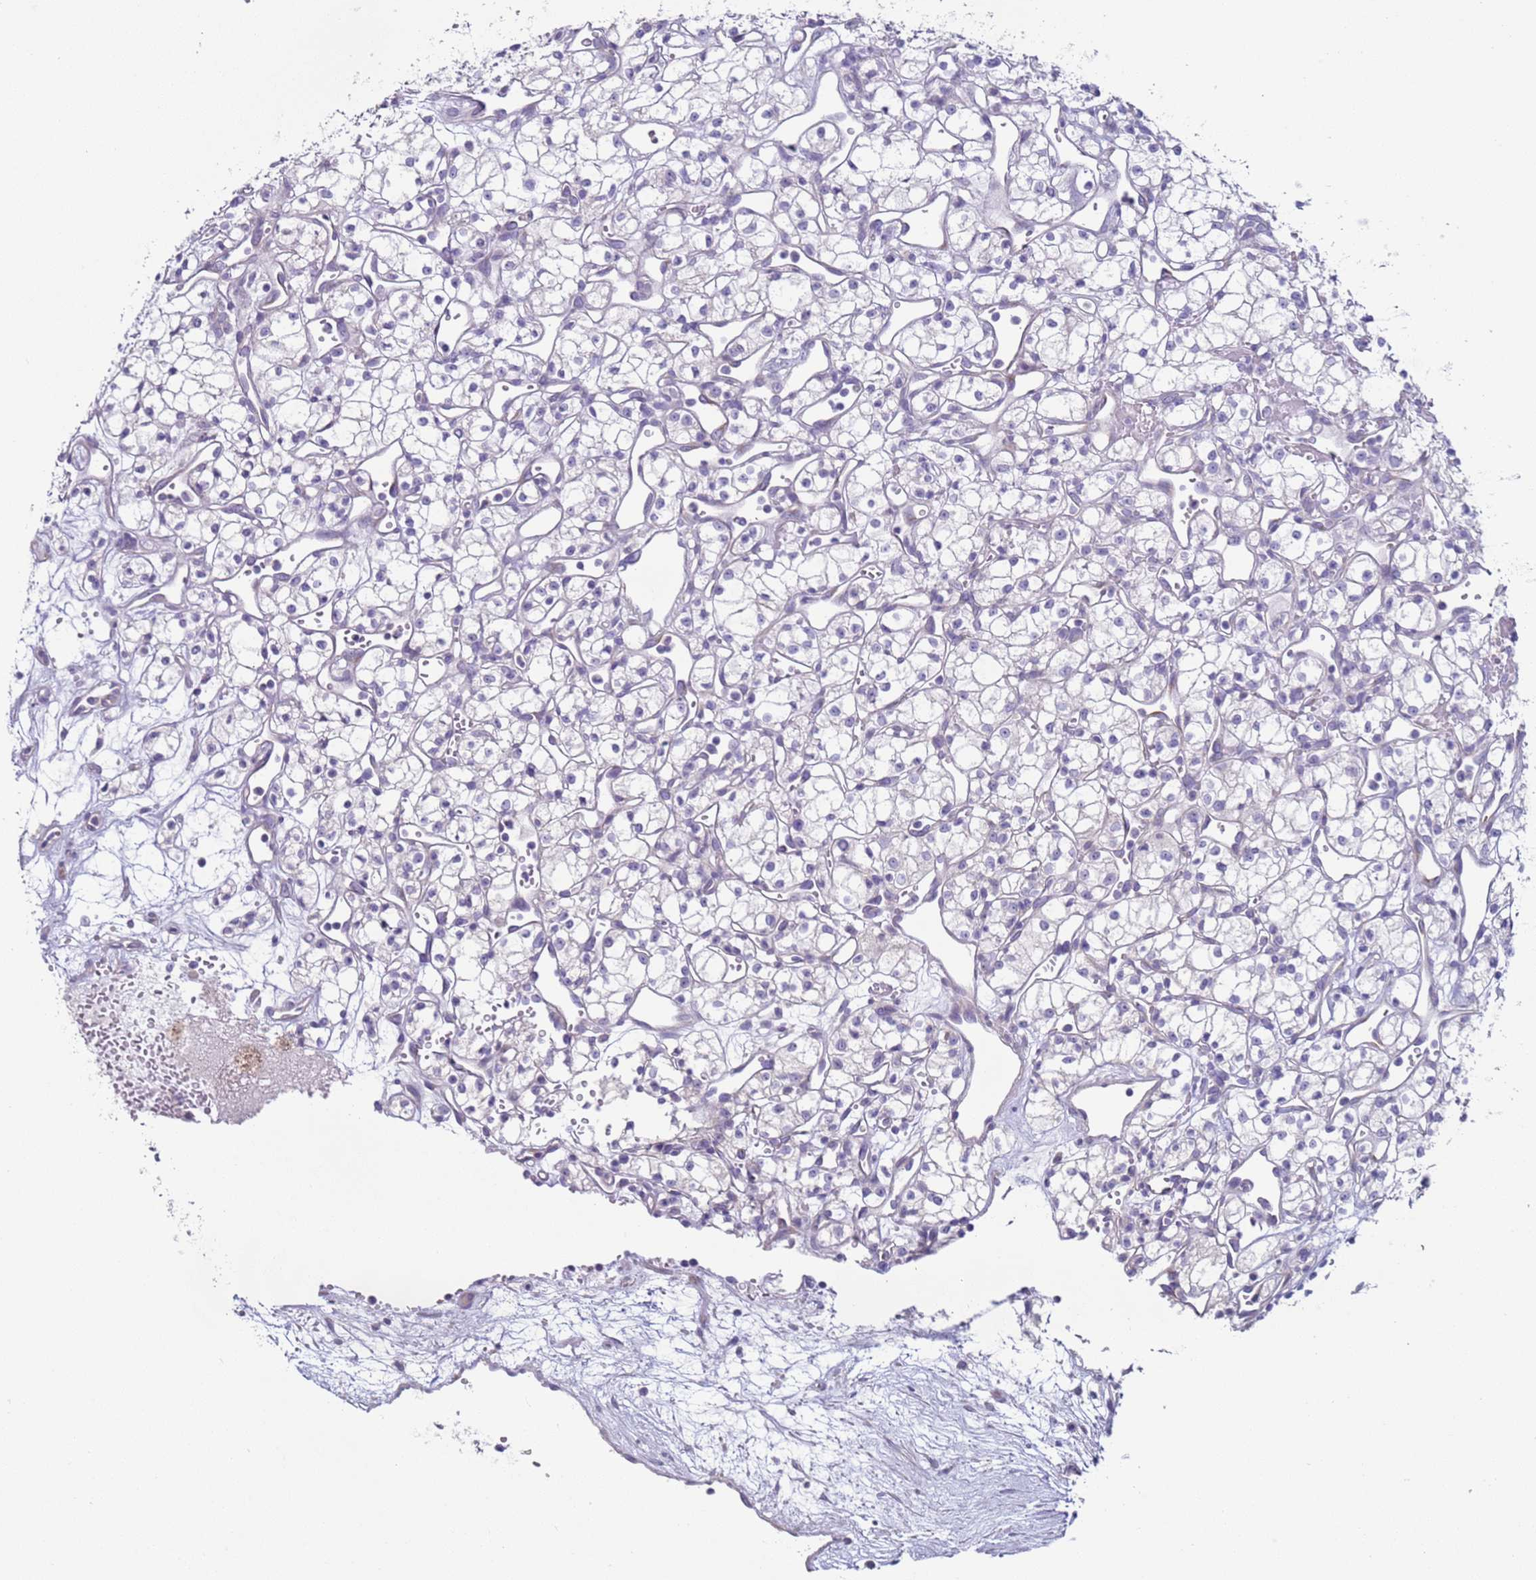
{"staining": {"intensity": "negative", "quantity": "none", "location": "none"}, "tissue": "renal cancer", "cell_type": "Tumor cells", "image_type": "cancer", "snomed": [{"axis": "morphology", "description": "Adenocarcinoma, NOS"}, {"axis": "topography", "description": "Kidney"}], "caption": "Adenocarcinoma (renal) stained for a protein using immunohistochemistry (IHC) displays no expression tumor cells.", "gene": "NPAP1", "patient": {"sex": "male", "age": 59}}